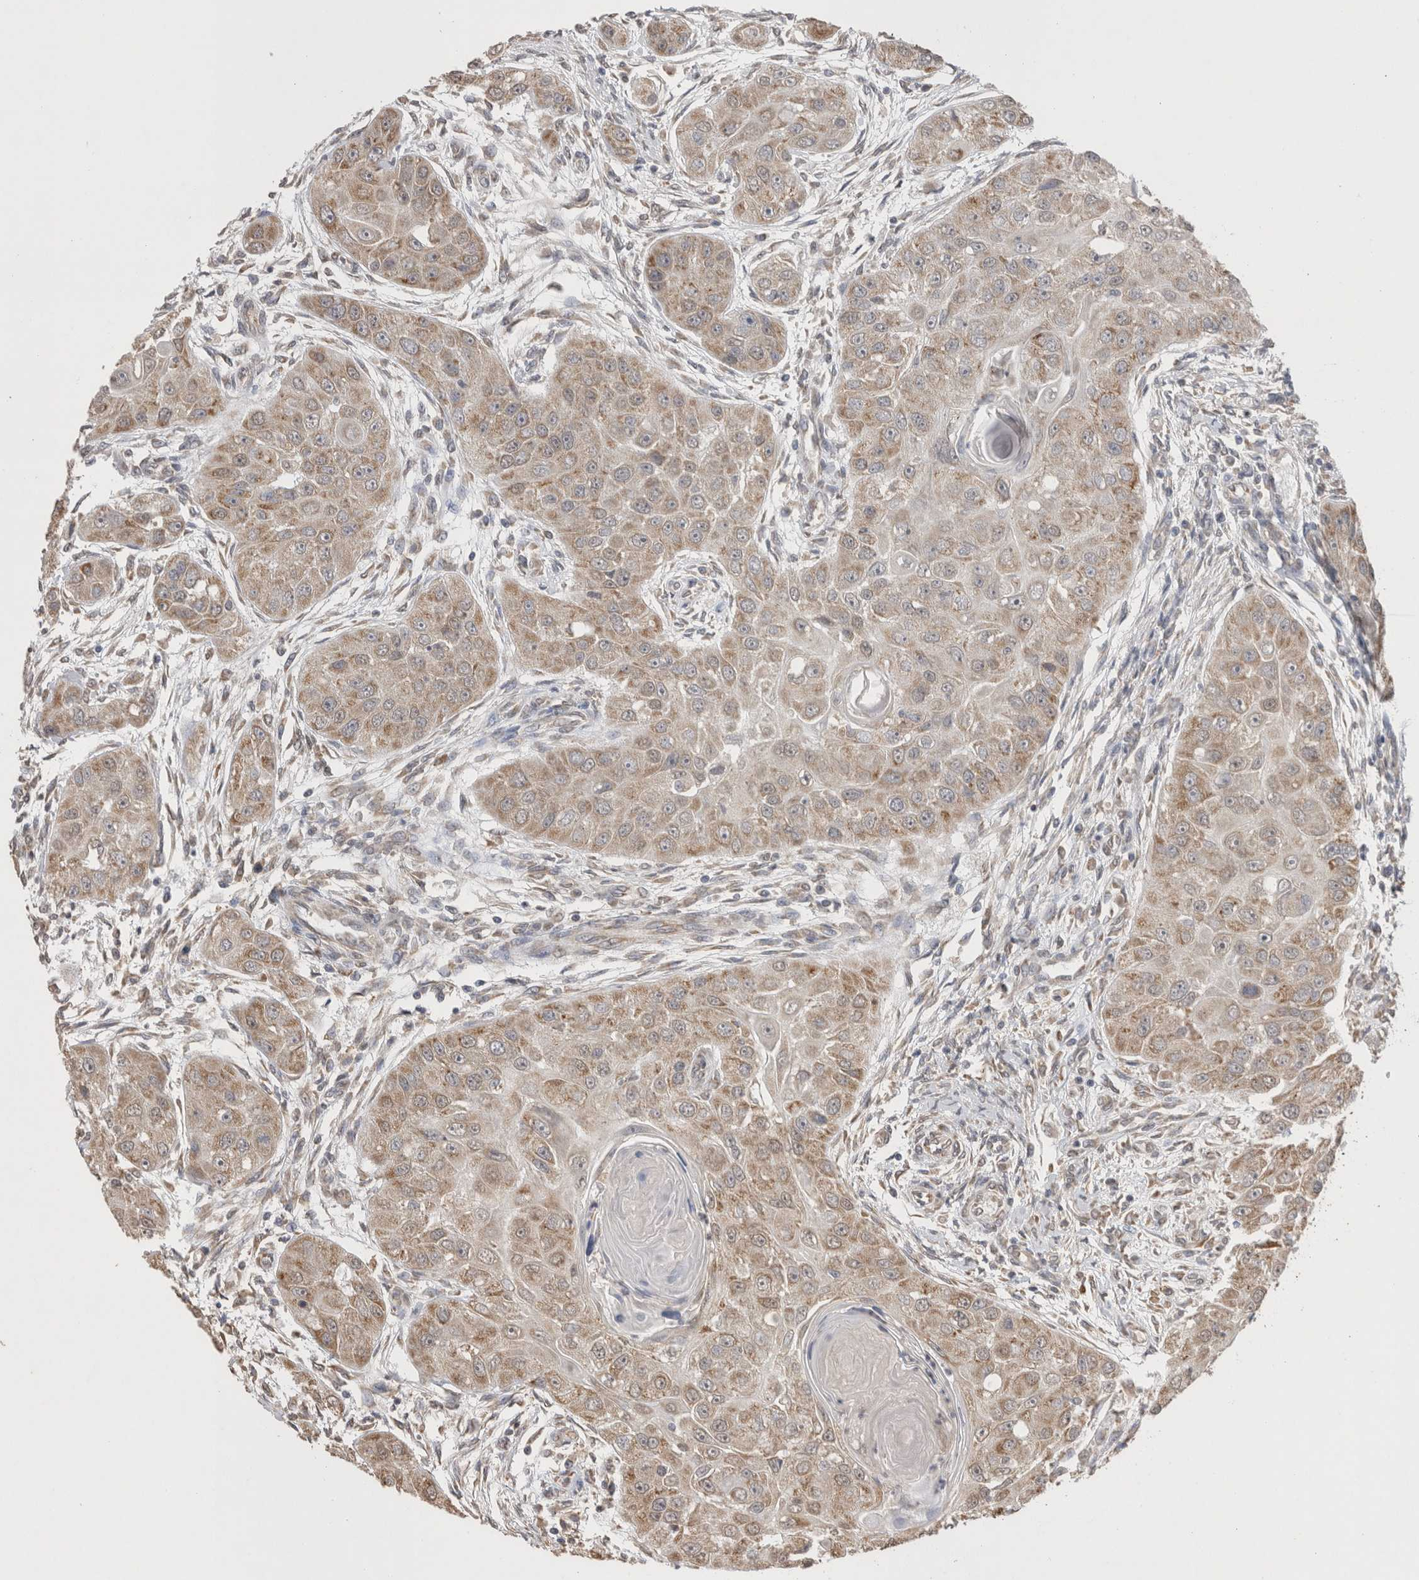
{"staining": {"intensity": "weak", "quantity": ">75%", "location": "cytoplasmic/membranous"}, "tissue": "head and neck cancer", "cell_type": "Tumor cells", "image_type": "cancer", "snomed": [{"axis": "morphology", "description": "Normal tissue, NOS"}, {"axis": "morphology", "description": "Squamous cell carcinoma, NOS"}, {"axis": "topography", "description": "Skeletal muscle"}, {"axis": "topography", "description": "Head-Neck"}], "caption": "DAB (3,3'-diaminobenzidine) immunohistochemical staining of squamous cell carcinoma (head and neck) exhibits weak cytoplasmic/membranous protein positivity in about >75% of tumor cells. Using DAB (brown) and hematoxylin (blue) stains, captured at high magnification using brightfield microscopy.", "gene": "NOMO1", "patient": {"sex": "male", "age": 51}}